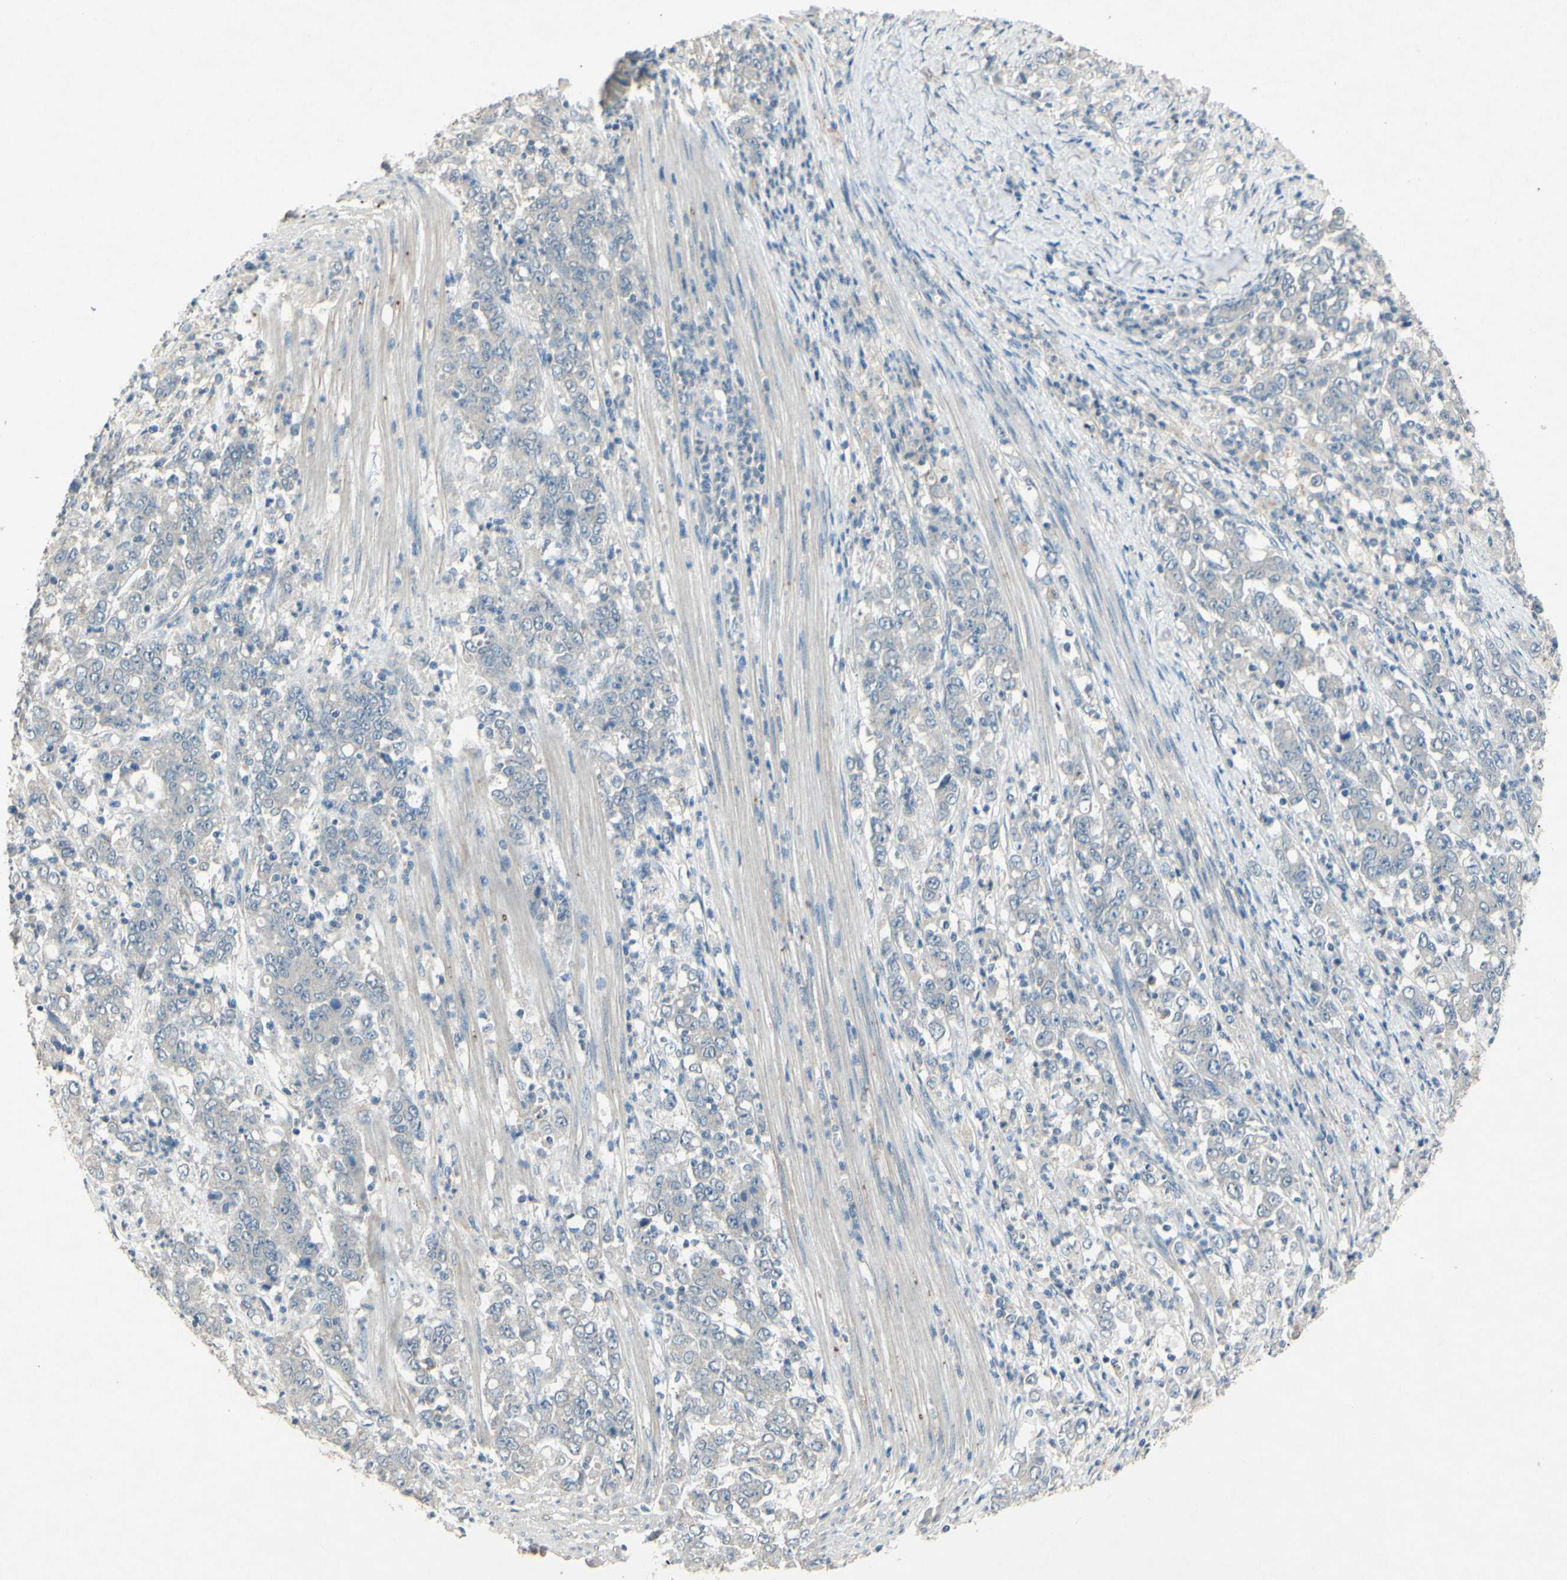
{"staining": {"intensity": "negative", "quantity": "none", "location": "none"}, "tissue": "stomach cancer", "cell_type": "Tumor cells", "image_type": "cancer", "snomed": [{"axis": "morphology", "description": "Adenocarcinoma, NOS"}, {"axis": "topography", "description": "Stomach, lower"}], "caption": "Immunohistochemistry (IHC) histopathology image of stomach cancer (adenocarcinoma) stained for a protein (brown), which displays no staining in tumor cells. (DAB (3,3'-diaminobenzidine) immunohistochemistry (IHC), high magnification).", "gene": "TIMM21", "patient": {"sex": "female", "age": 71}}